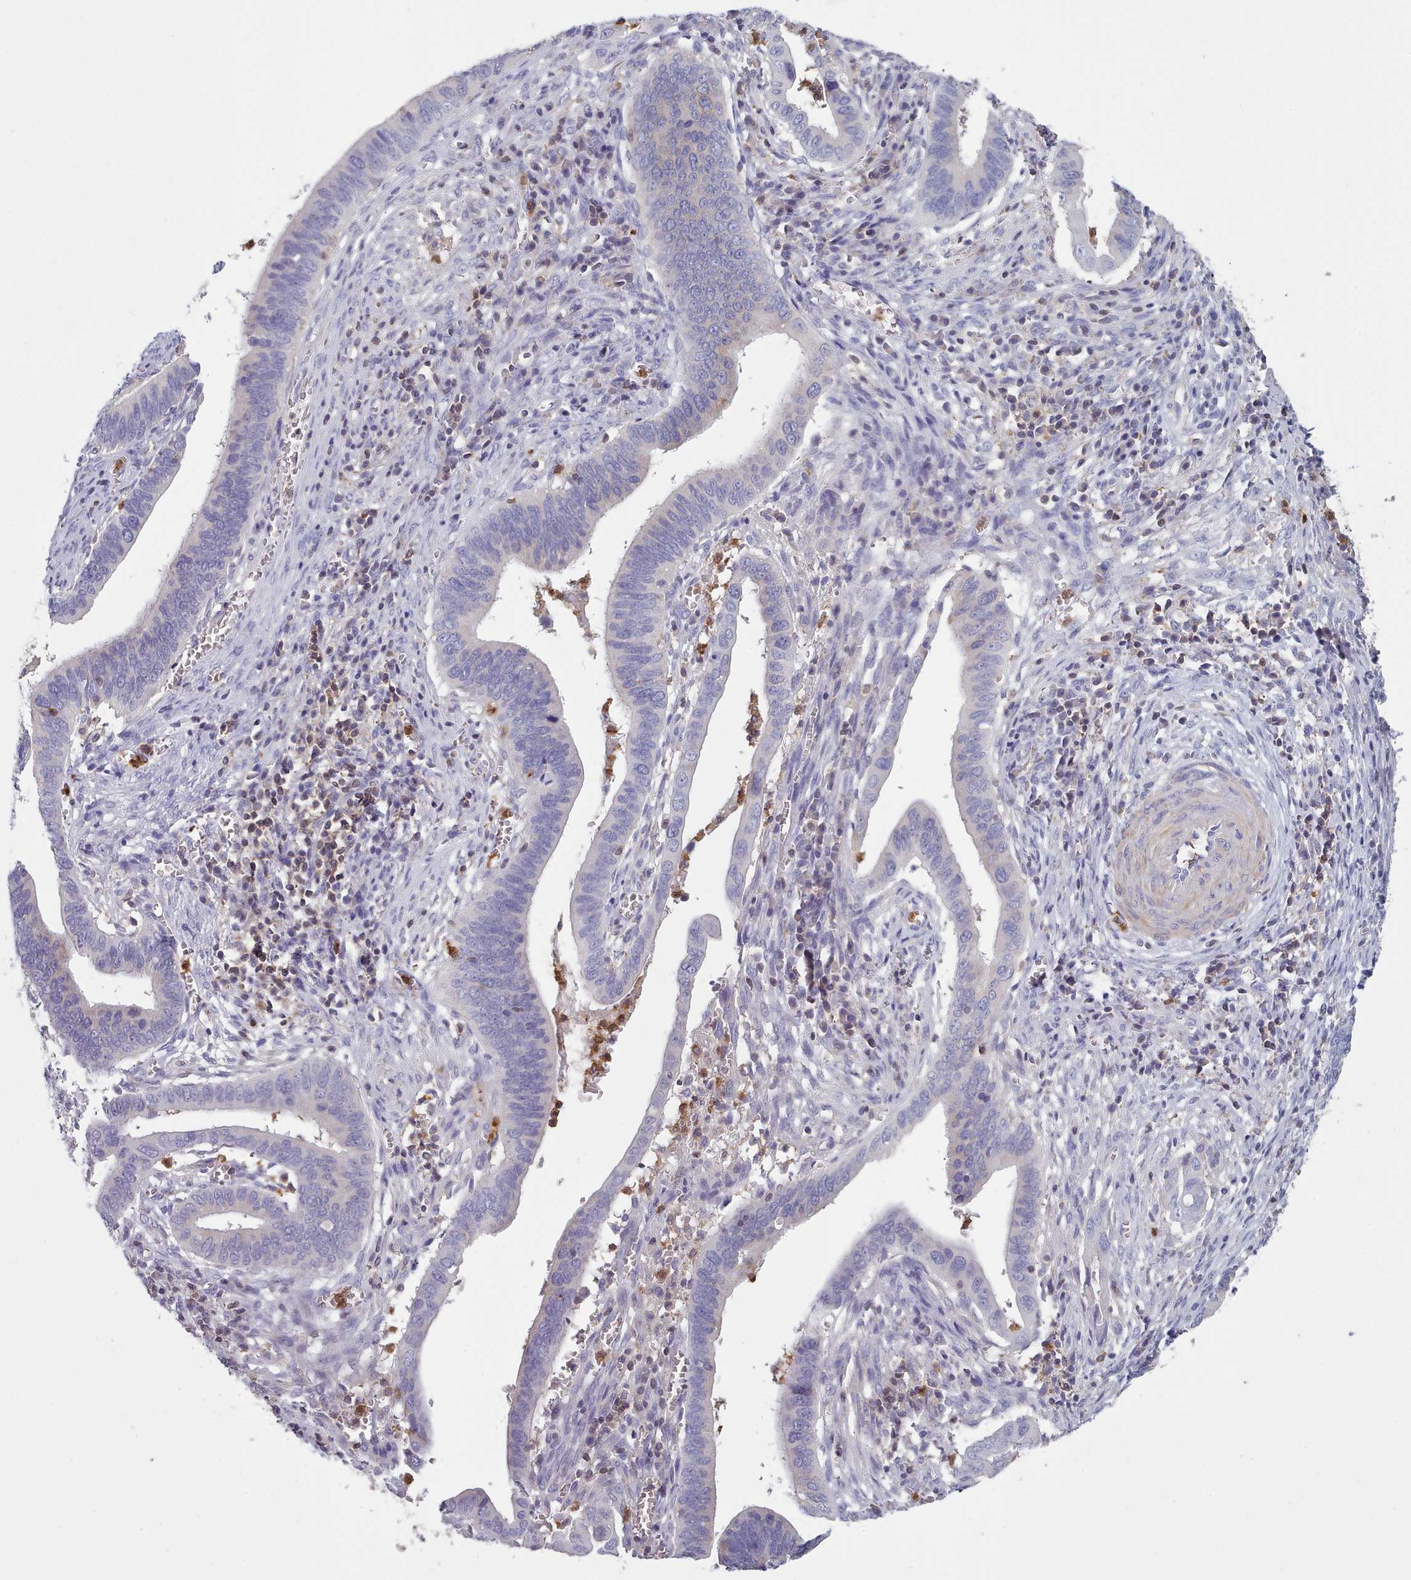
{"staining": {"intensity": "negative", "quantity": "none", "location": "none"}, "tissue": "cervical cancer", "cell_type": "Tumor cells", "image_type": "cancer", "snomed": [{"axis": "morphology", "description": "Adenocarcinoma, NOS"}, {"axis": "topography", "description": "Cervix"}], "caption": "Protein analysis of cervical cancer (adenocarcinoma) reveals no significant expression in tumor cells.", "gene": "RAC2", "patient": {"sex": "female", "age": 42}}